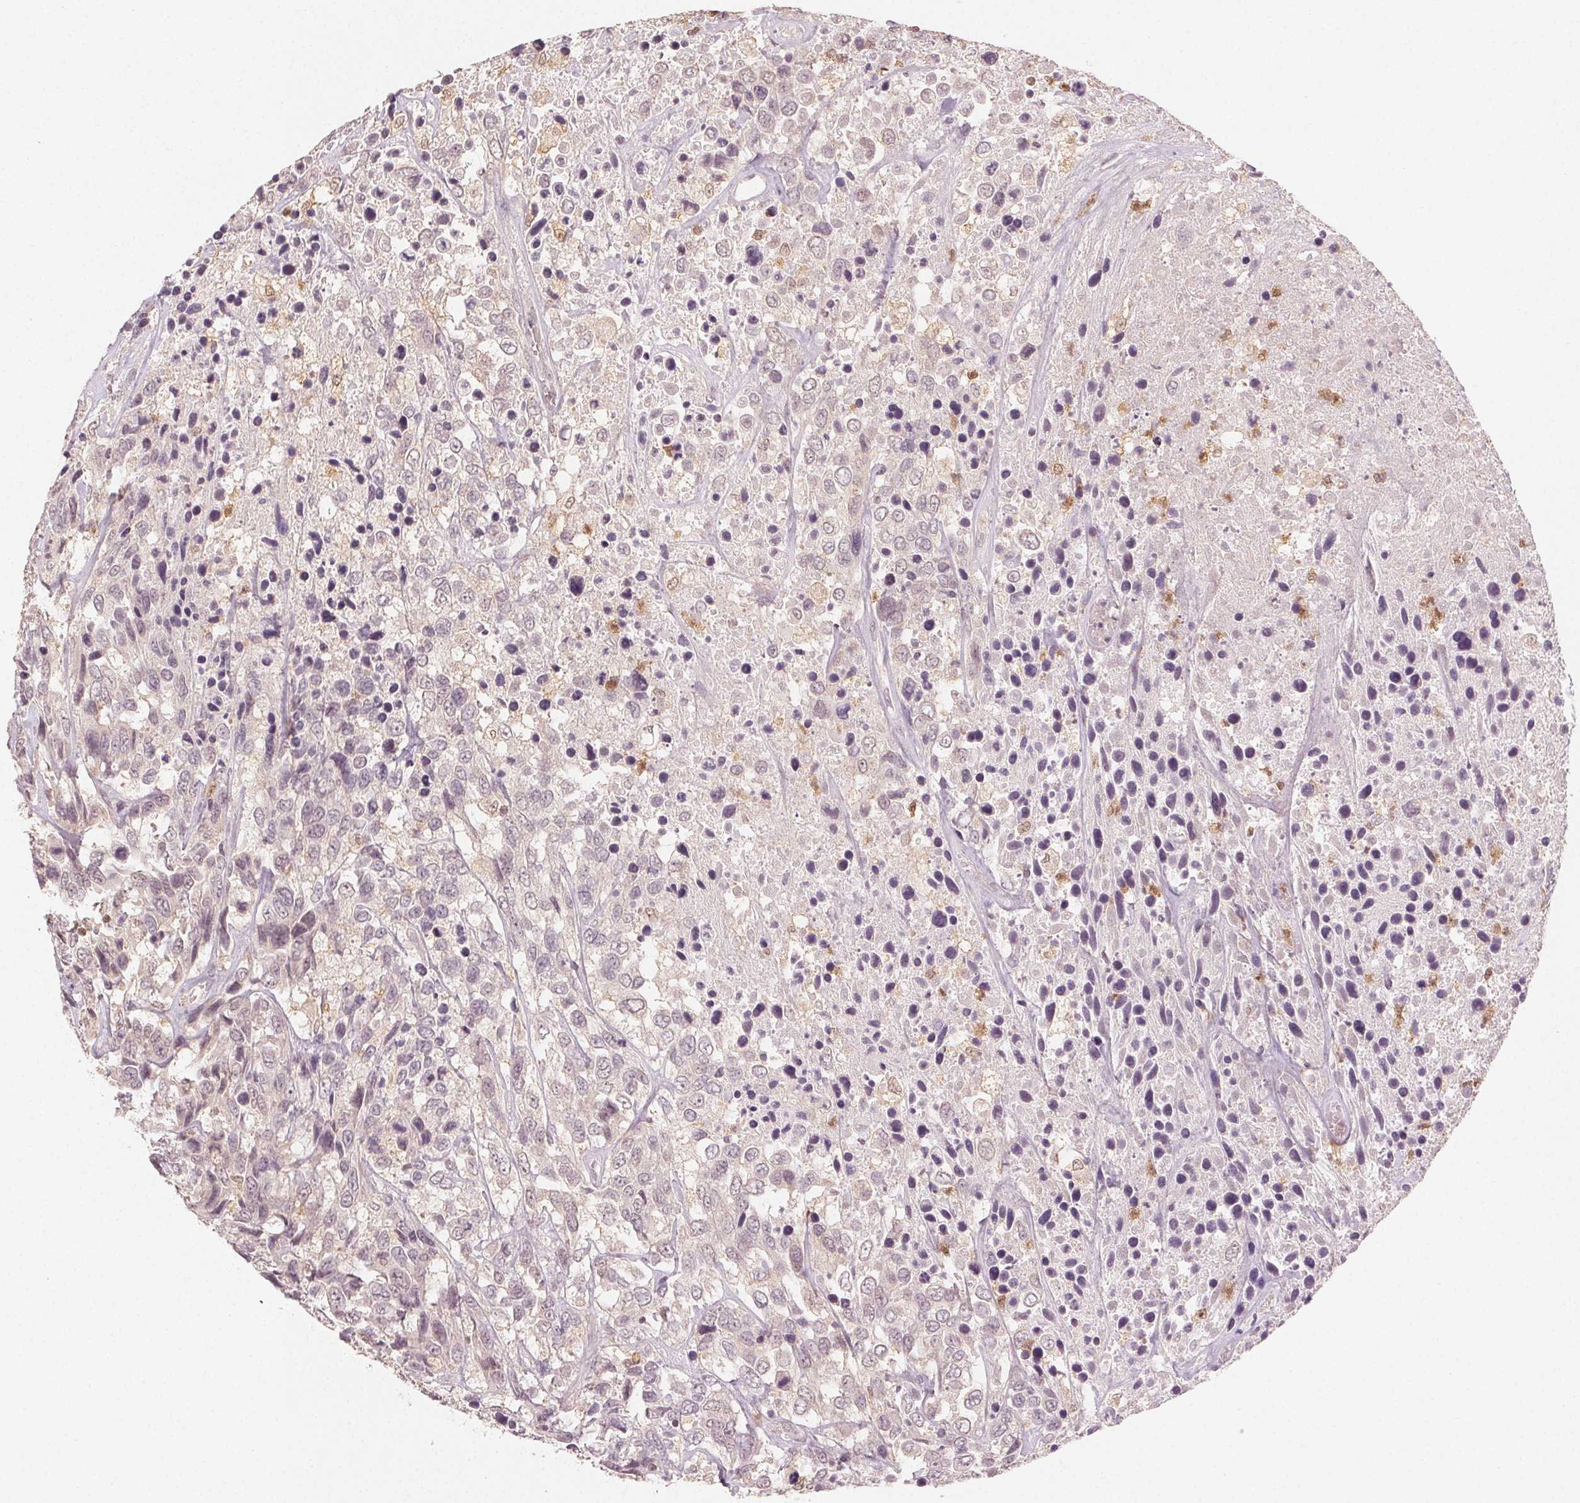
{"staining": {"intensity": "negative", "quantity": "none", "location": "none"}, "tissue": "urothelial cancer", "cell_type": "Tumor cells", "image_type": "cancer", "snomed": [{"axis": "morphology", "description": "Urothelial carcinoma, High grade"}, {"axis": "topography", "description": "Urinary bladder"}], "caption": "A photomicrograph of human urothelial carcinoma (high-grade) is negative for staining in tumor cells.", "gene": "MAPK14", "patient": {"sex": "female", "age": 70}}